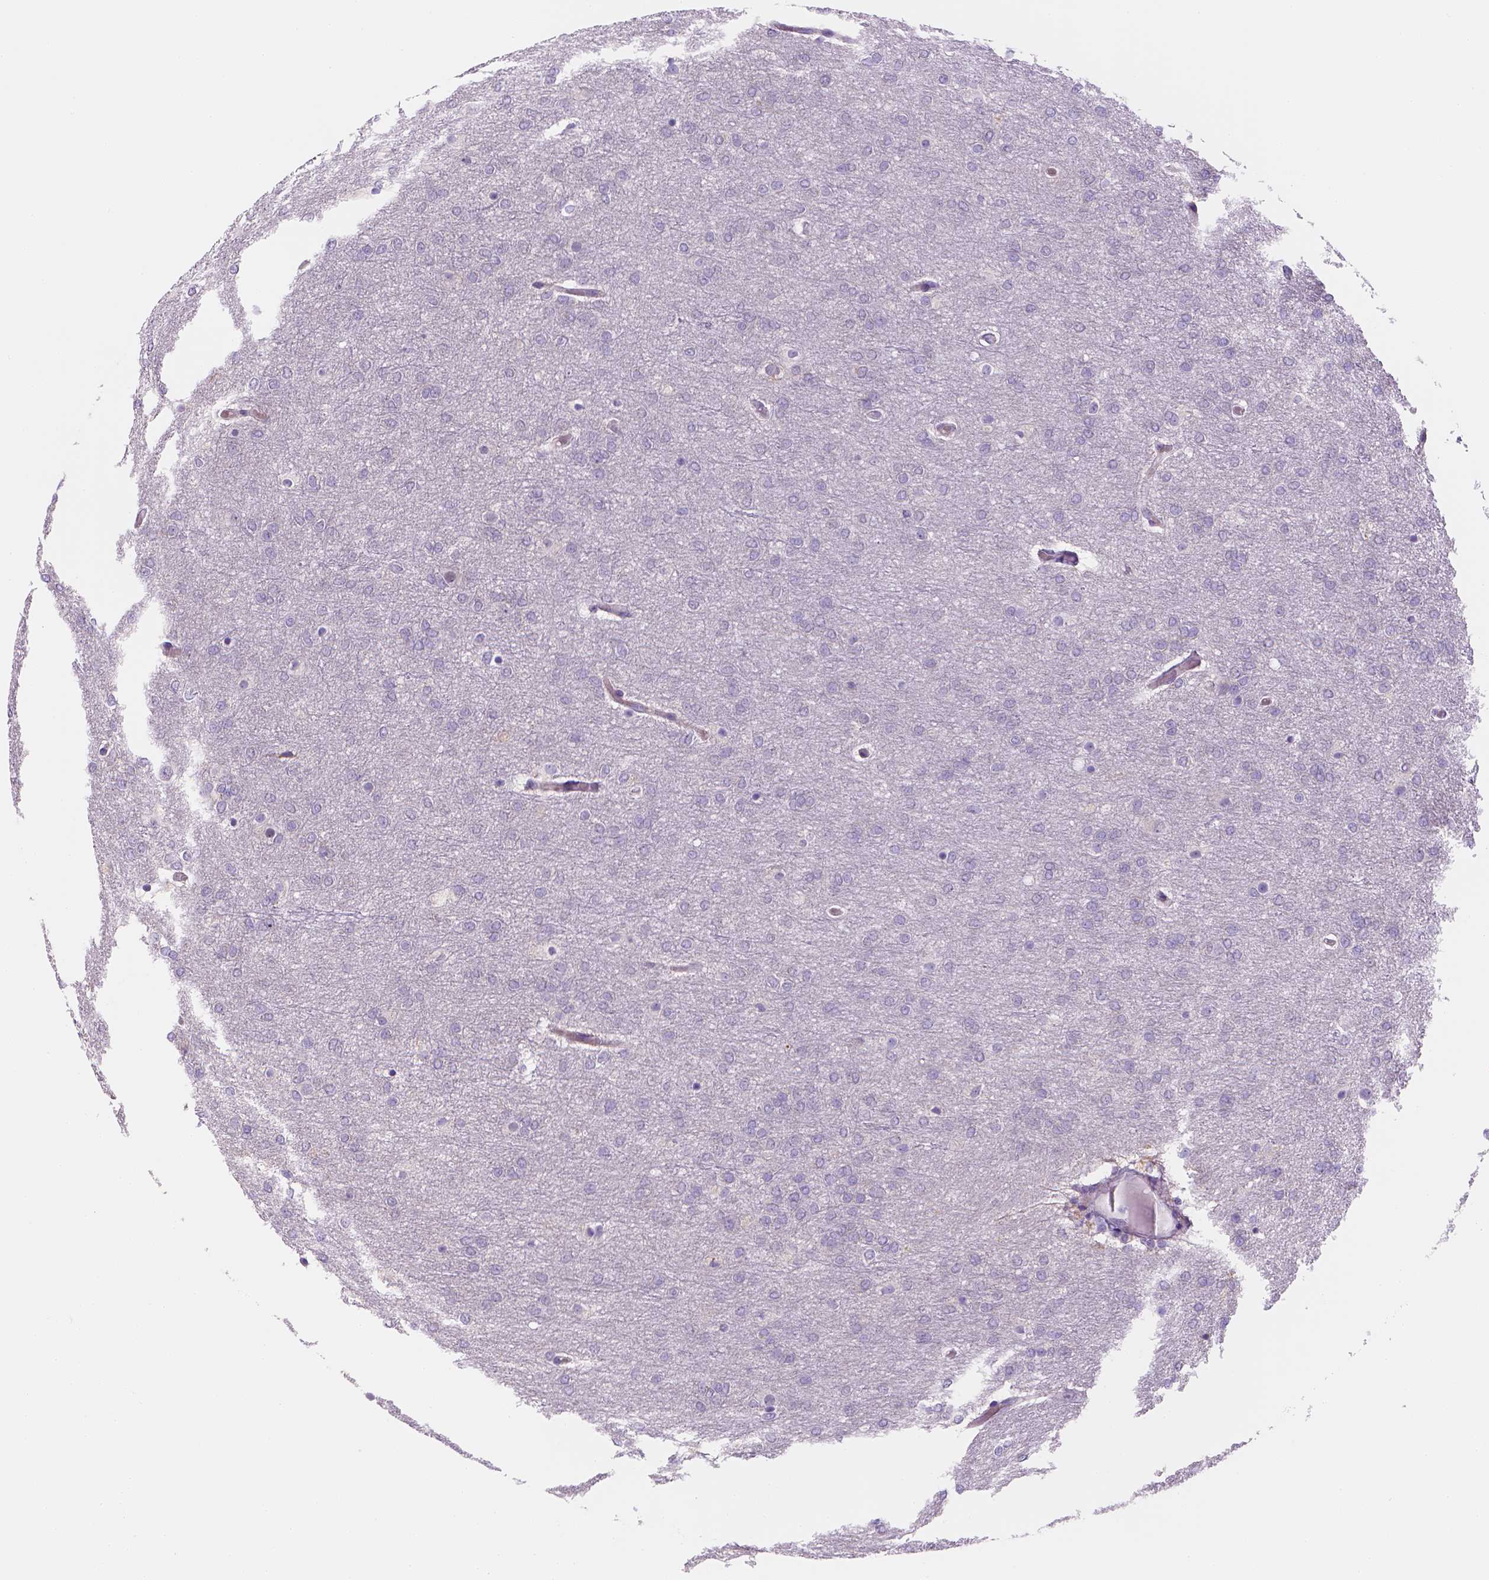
{"staining": {"intensity": "negative", "quantity": "none", "location": "none"}, "tissue": "glioma", "cell_type": "Tumor cells", "image_type": "cancer", "snomed": [{"axis": "morphology", "description": "Glioma, malignant, High grade"}, {"axis": "topography", "description": "Brain"}], "caption": "Tumor cells are negative for brown protein staining in glioma.", "gene": "CES2", "patient": {"sex": "female", "age": 61}}